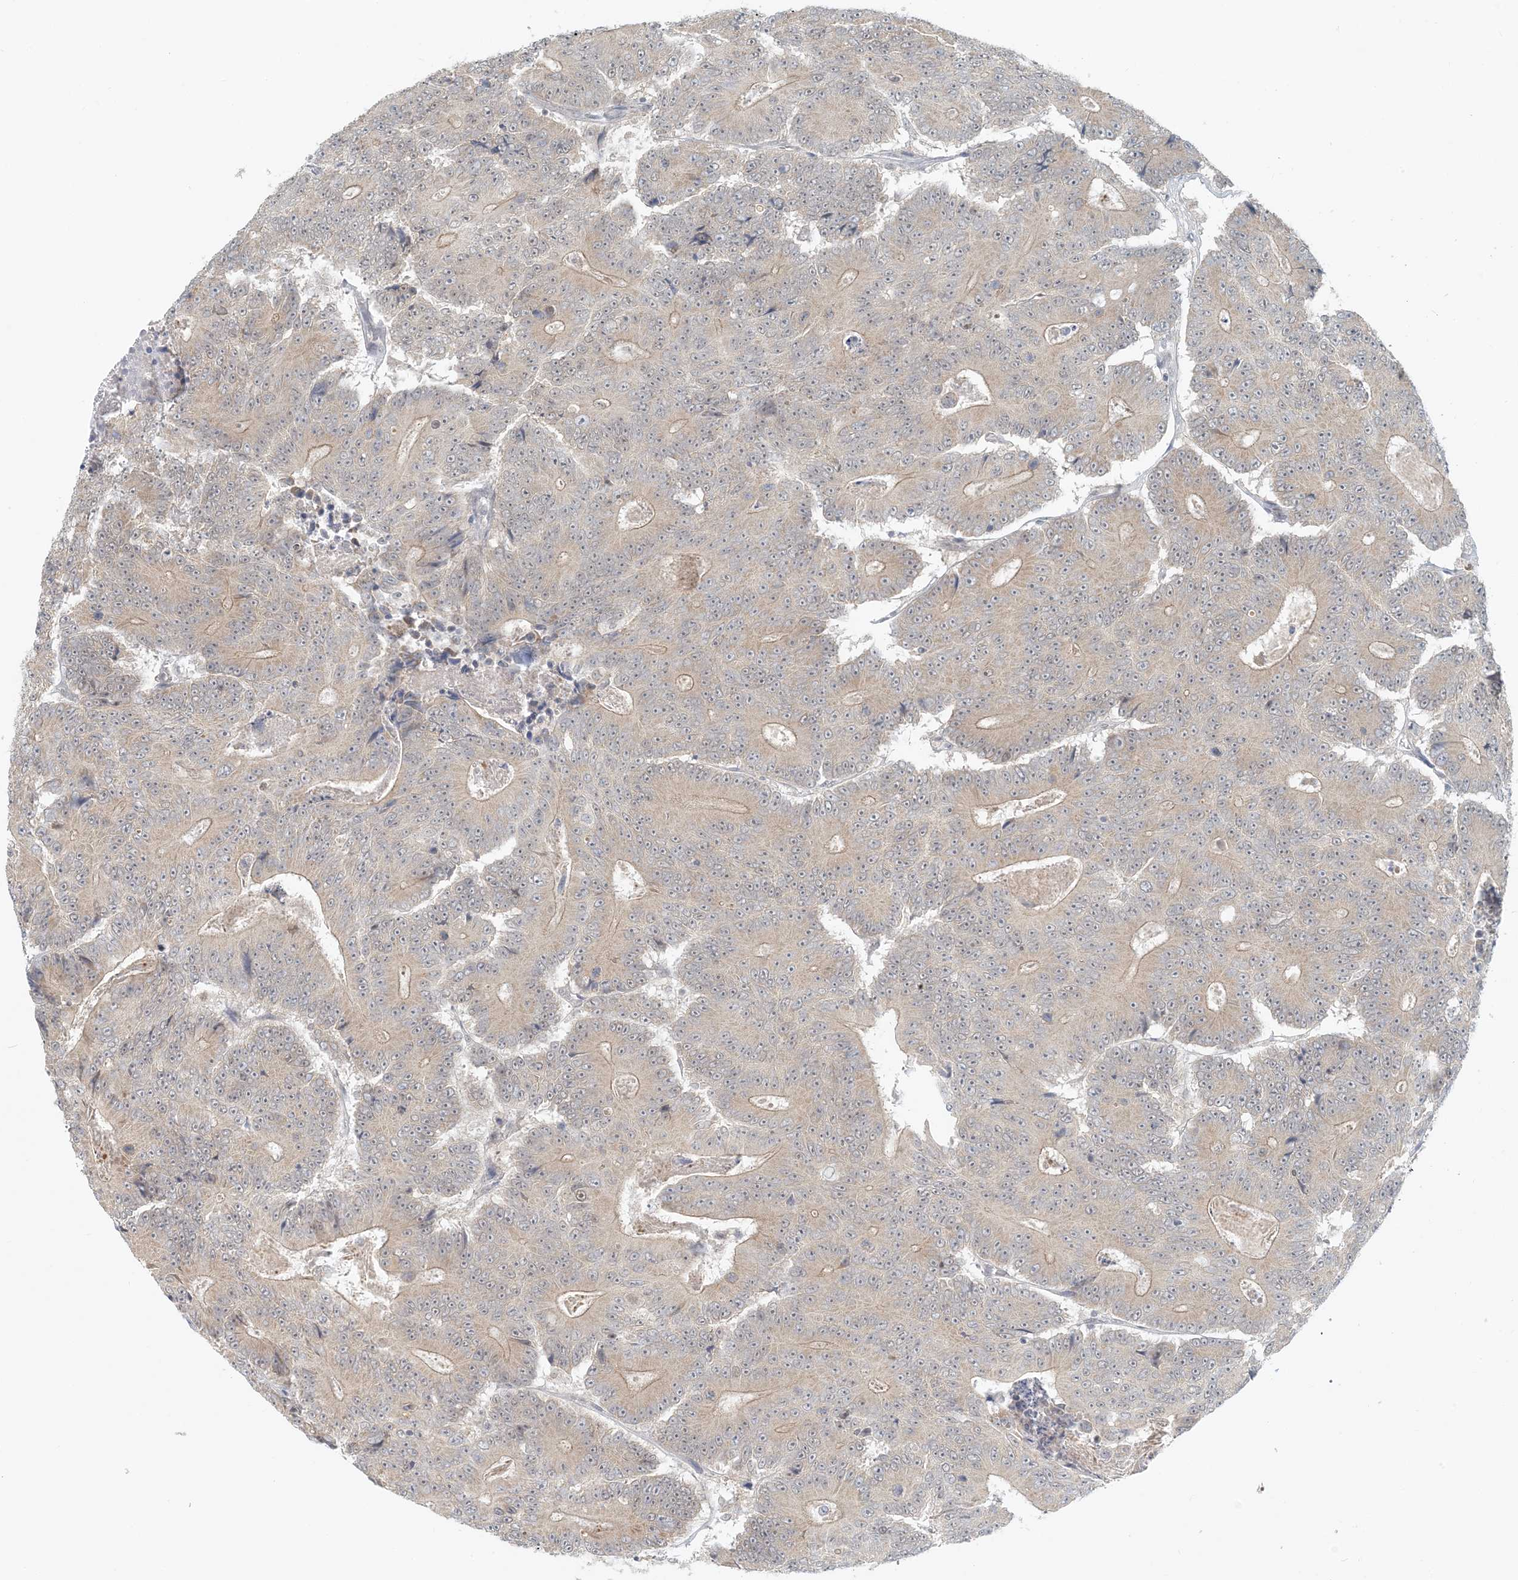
{"staining": {"intensity": "weak", "quantity": "25%-75%", "location": "cytoplasmic/membranous"}, "tissue": "colorectal cancer", "cell_type": "Tumor cells", "image_type": "cancer", "snomed": [{"axis": "morphology", "description": "Adenocarcinoma, NOS"}, {"axis": "topography", "description": "Colon"}], "caption": "DAB (3,3'-diaminobenzidine) immunohistochemical staining of human colorectal adenocarcinoma shows weak cytoplasmic/membranous protein positivity in about 25%-75% of tumor cells. The staining is performed using DAB brown chromogen to label protein expression. The nuclei are counter-stained blue using hematoxylin.", "gene": "OBI1", "patient": {"sex": "male", "age": 83}}